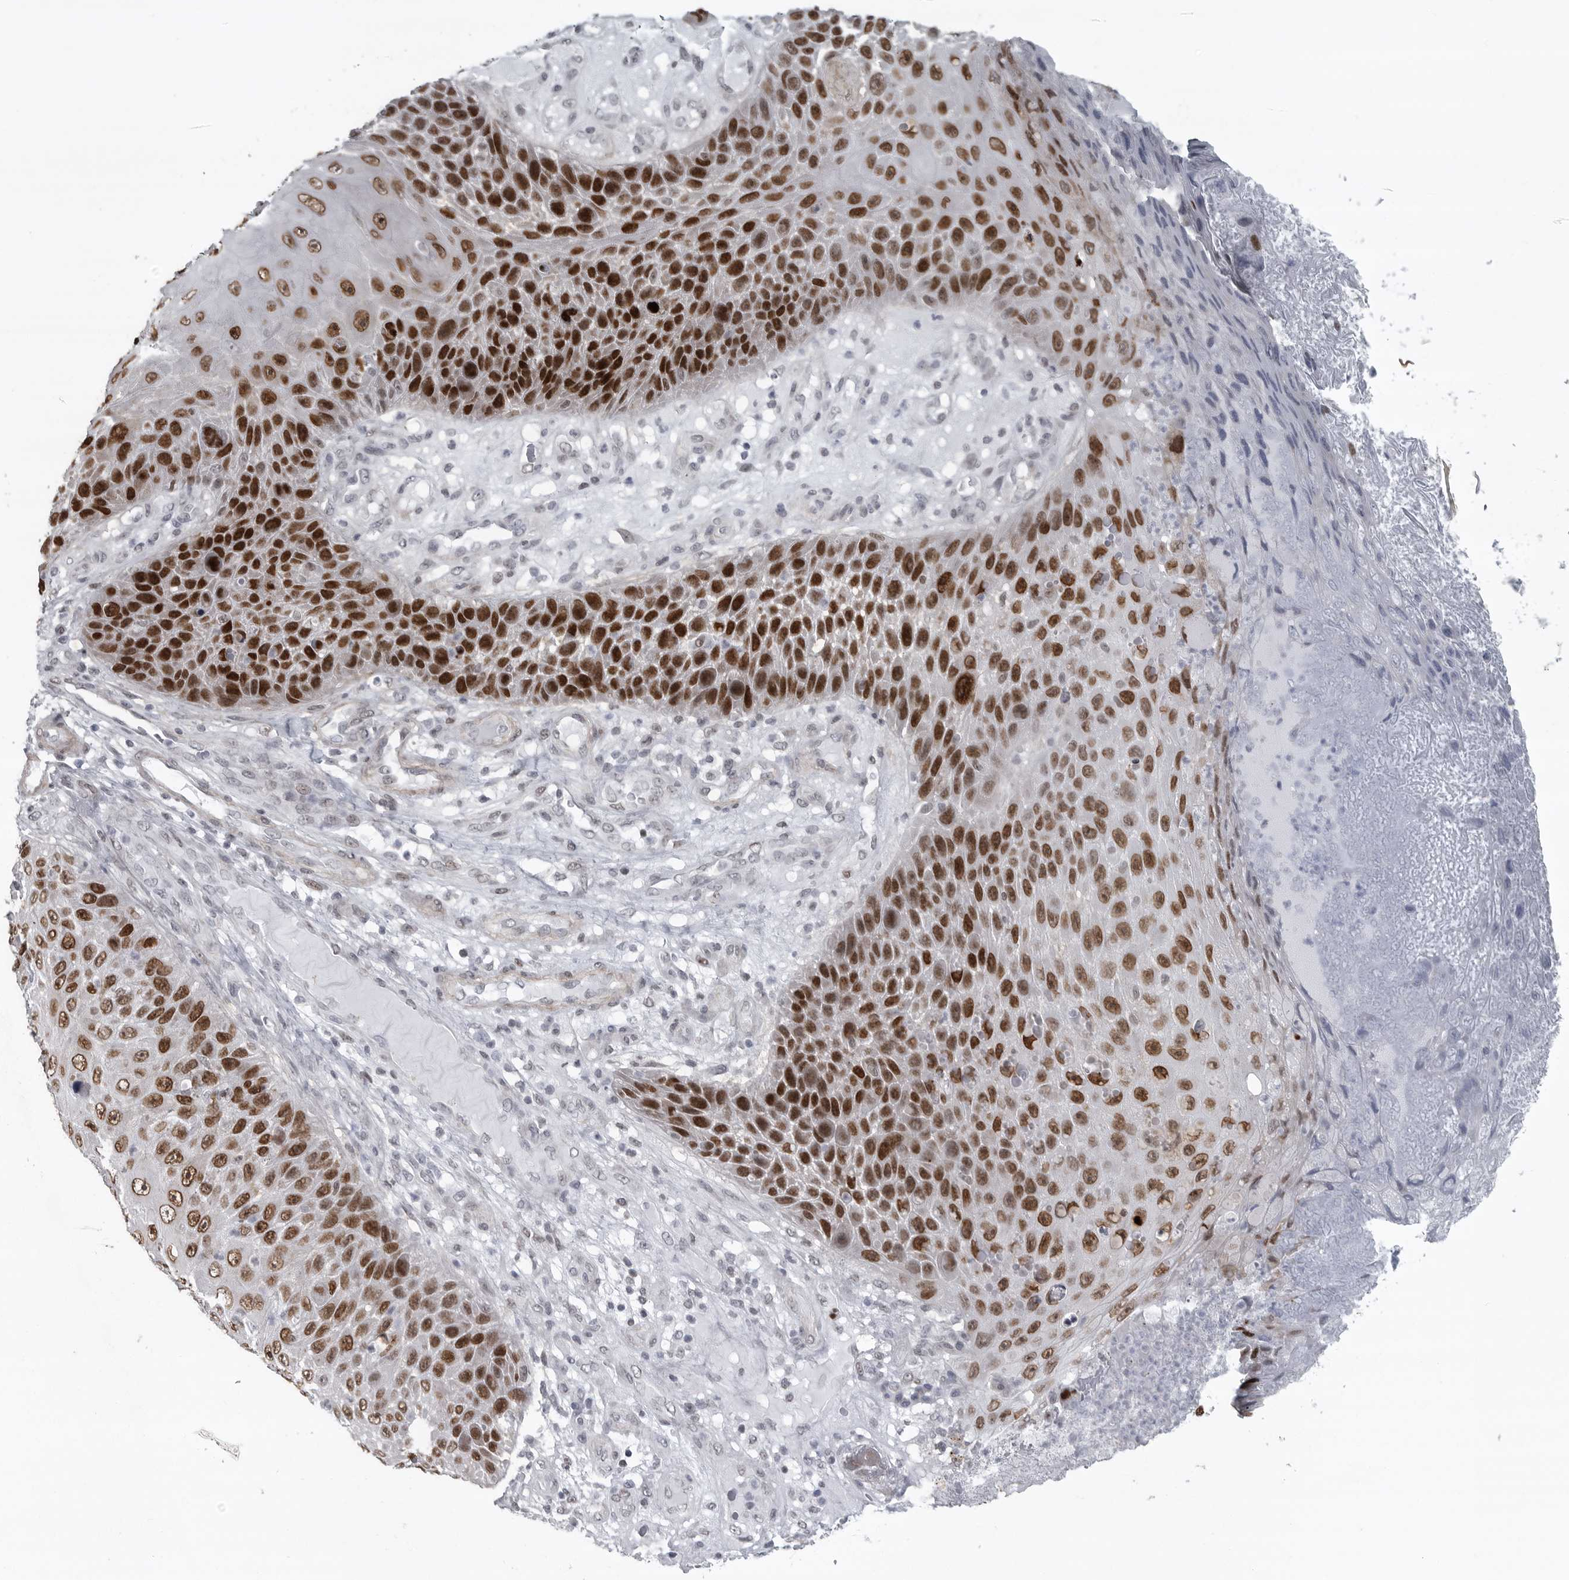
{"staining": {"intensity": "strong", "quantity": ">75%", "location": "nuclear"}, "tissue": "skin cancer", "cell_type": "Tumor cells", "image_type": "cancer", "snomed": [{"axis": "morphology", "description": "Squamous cell carcinoma, NOS"}, {"axis": "topography", "description": "Skin"}], "caption": "Skin cancer was stained to show a protein in brown. There is high levels of strong nuclear staining in approximately >75% of tumor cells. (DAB IHC with brightfield microscopy, high magnification).", "gene": "HMGN3", "patient": {"sex": "female", "age": 88}}